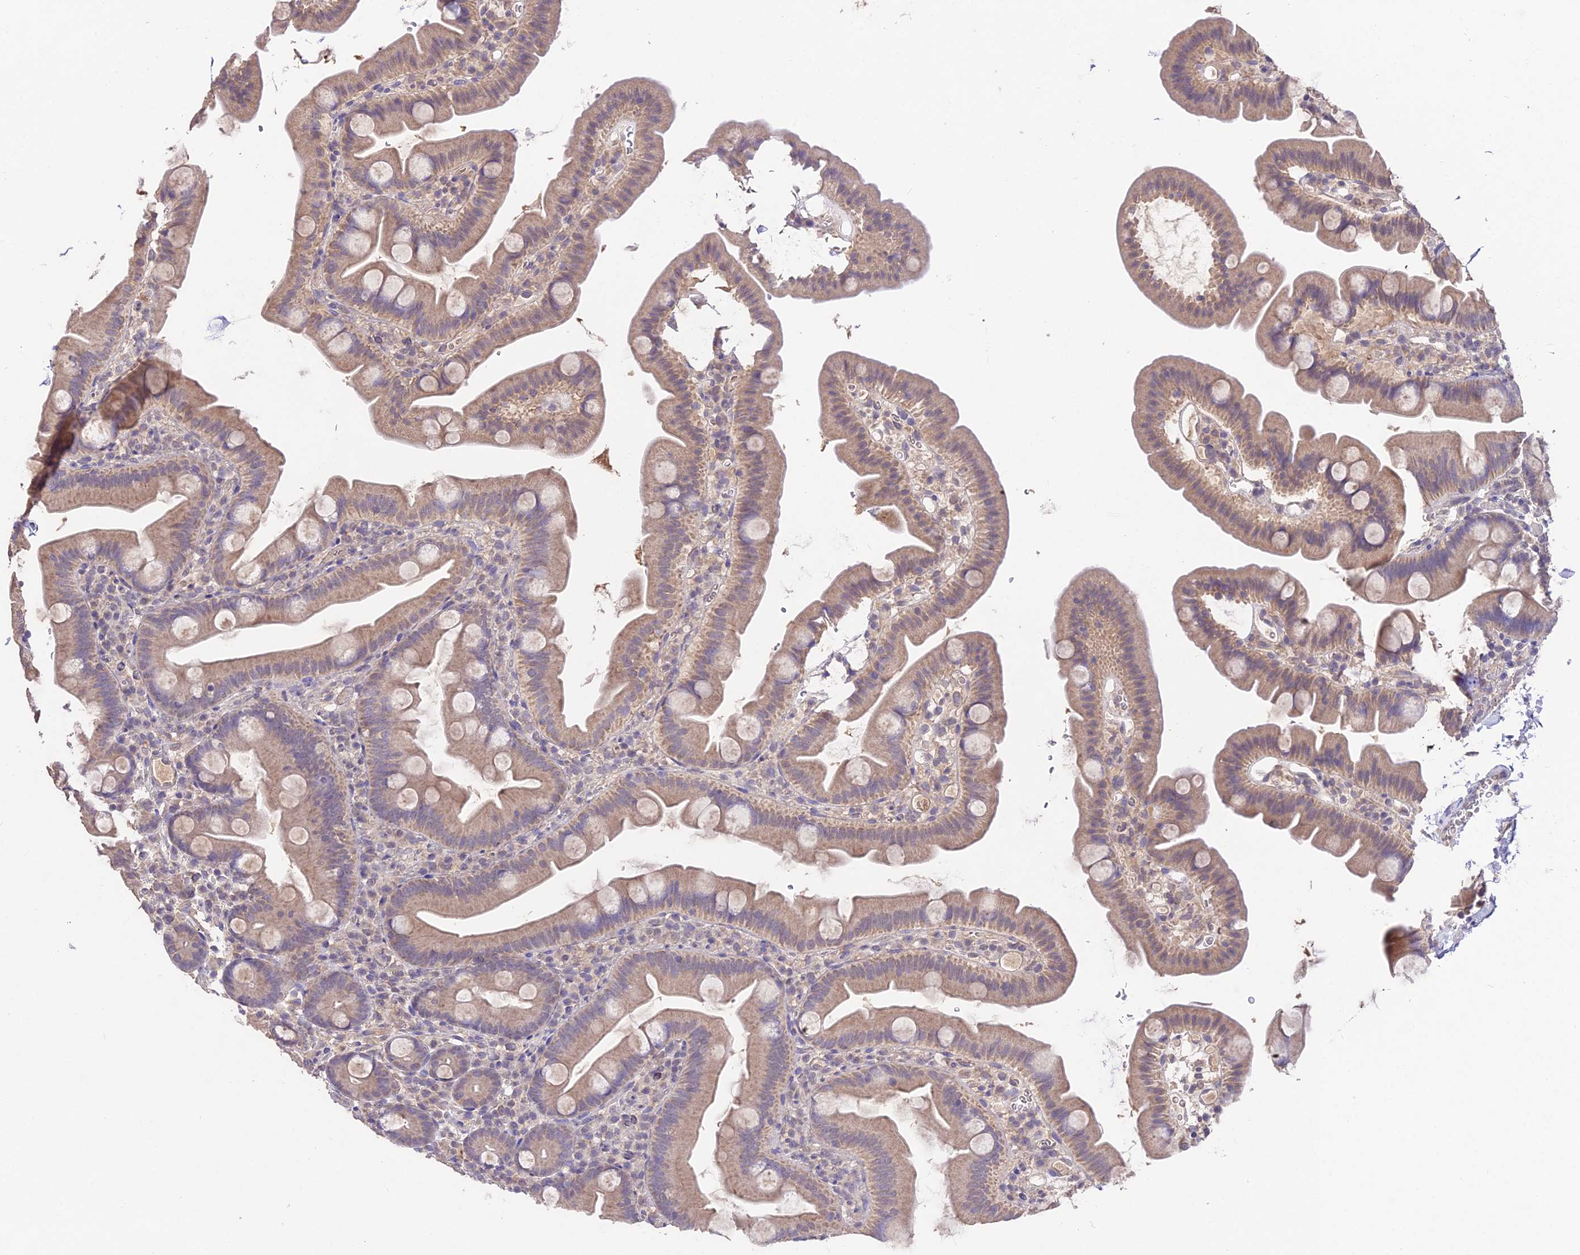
{"staining": {"intensity": "weak", "quantity": ">75%", "location": "cytoplasmic/membranous"}, "tissue": "small intestine", "cell_type": "Glandular cells", "image_type": "normal", "snomed": [{"axis": "morphology", "description": "Normal tissue, NOS"}, {"axis": "topography", "description": "Small intestine"}], "caption": "Immunohistochemistry (IHC) (DAB (3,3'-diaminobenzidine)) staining of benign small intestine demonstrates weak cytoplasmic/membranous protein staining in about >75% of glandular cells.", "gene": "PGK1", "patient": {"sex": "female", "age": 68}}